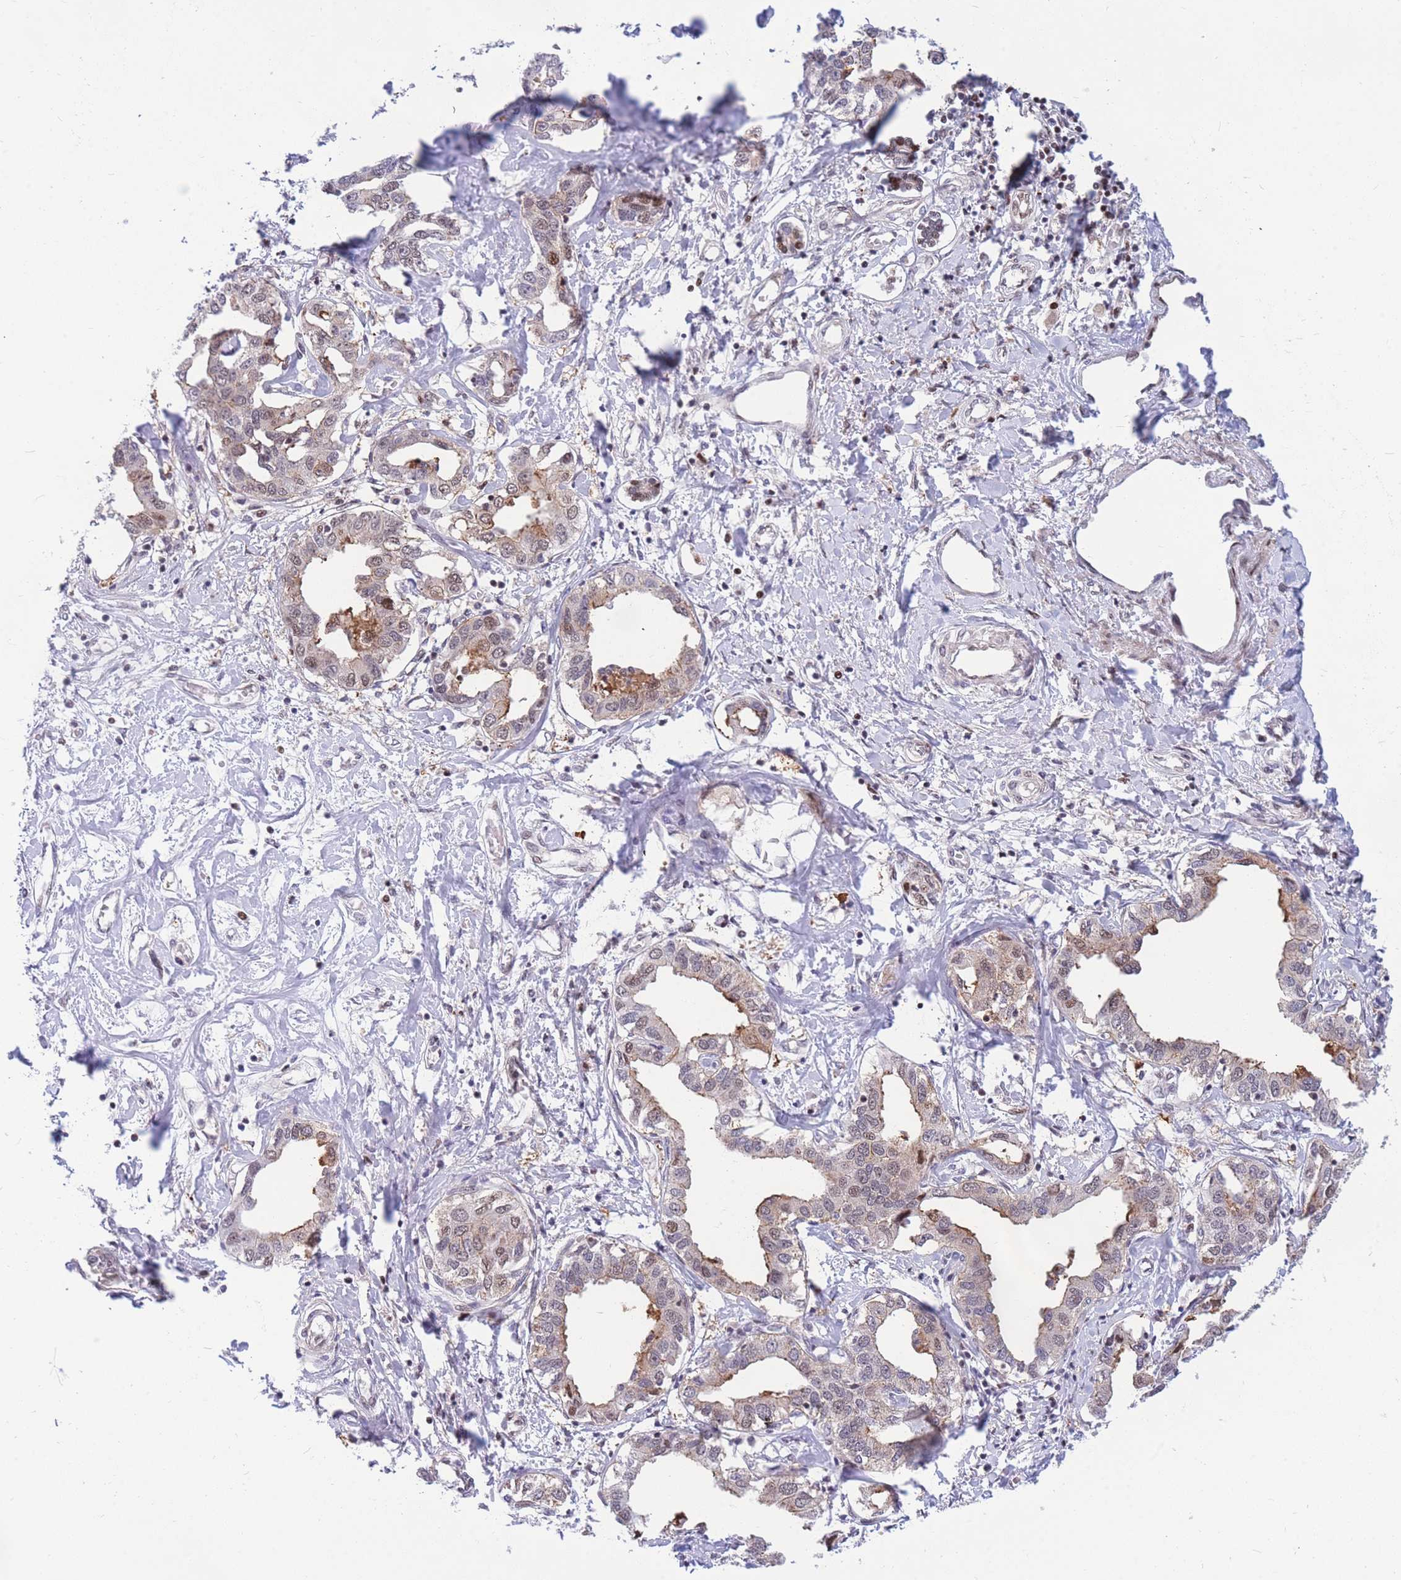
{"staining": {"intensity": "moderate", "quantity": "<25%", "location": "nuclear"}, "tissue": "liver cancer", "cell_type": "Tumor cells", "image_type": "cancer", "snomed": [{"axis": "morphology", "description": "Cholangiocarcinoma"}, {"axis": "topography", "description": "Liver"}], "caption": "The immunohistochemical stain labels moderate nuclear positivity in tumor cells of liver cancer (cholangiocarcinoma) tissue. (Stains: DAB (3,3'-diaminobenzidine) in brown, nuclei in blue, Microscopy: brightfield microscopy at high magnification).", "gene": "CRACD", "patient": {"sex": "male", "age": 59}}